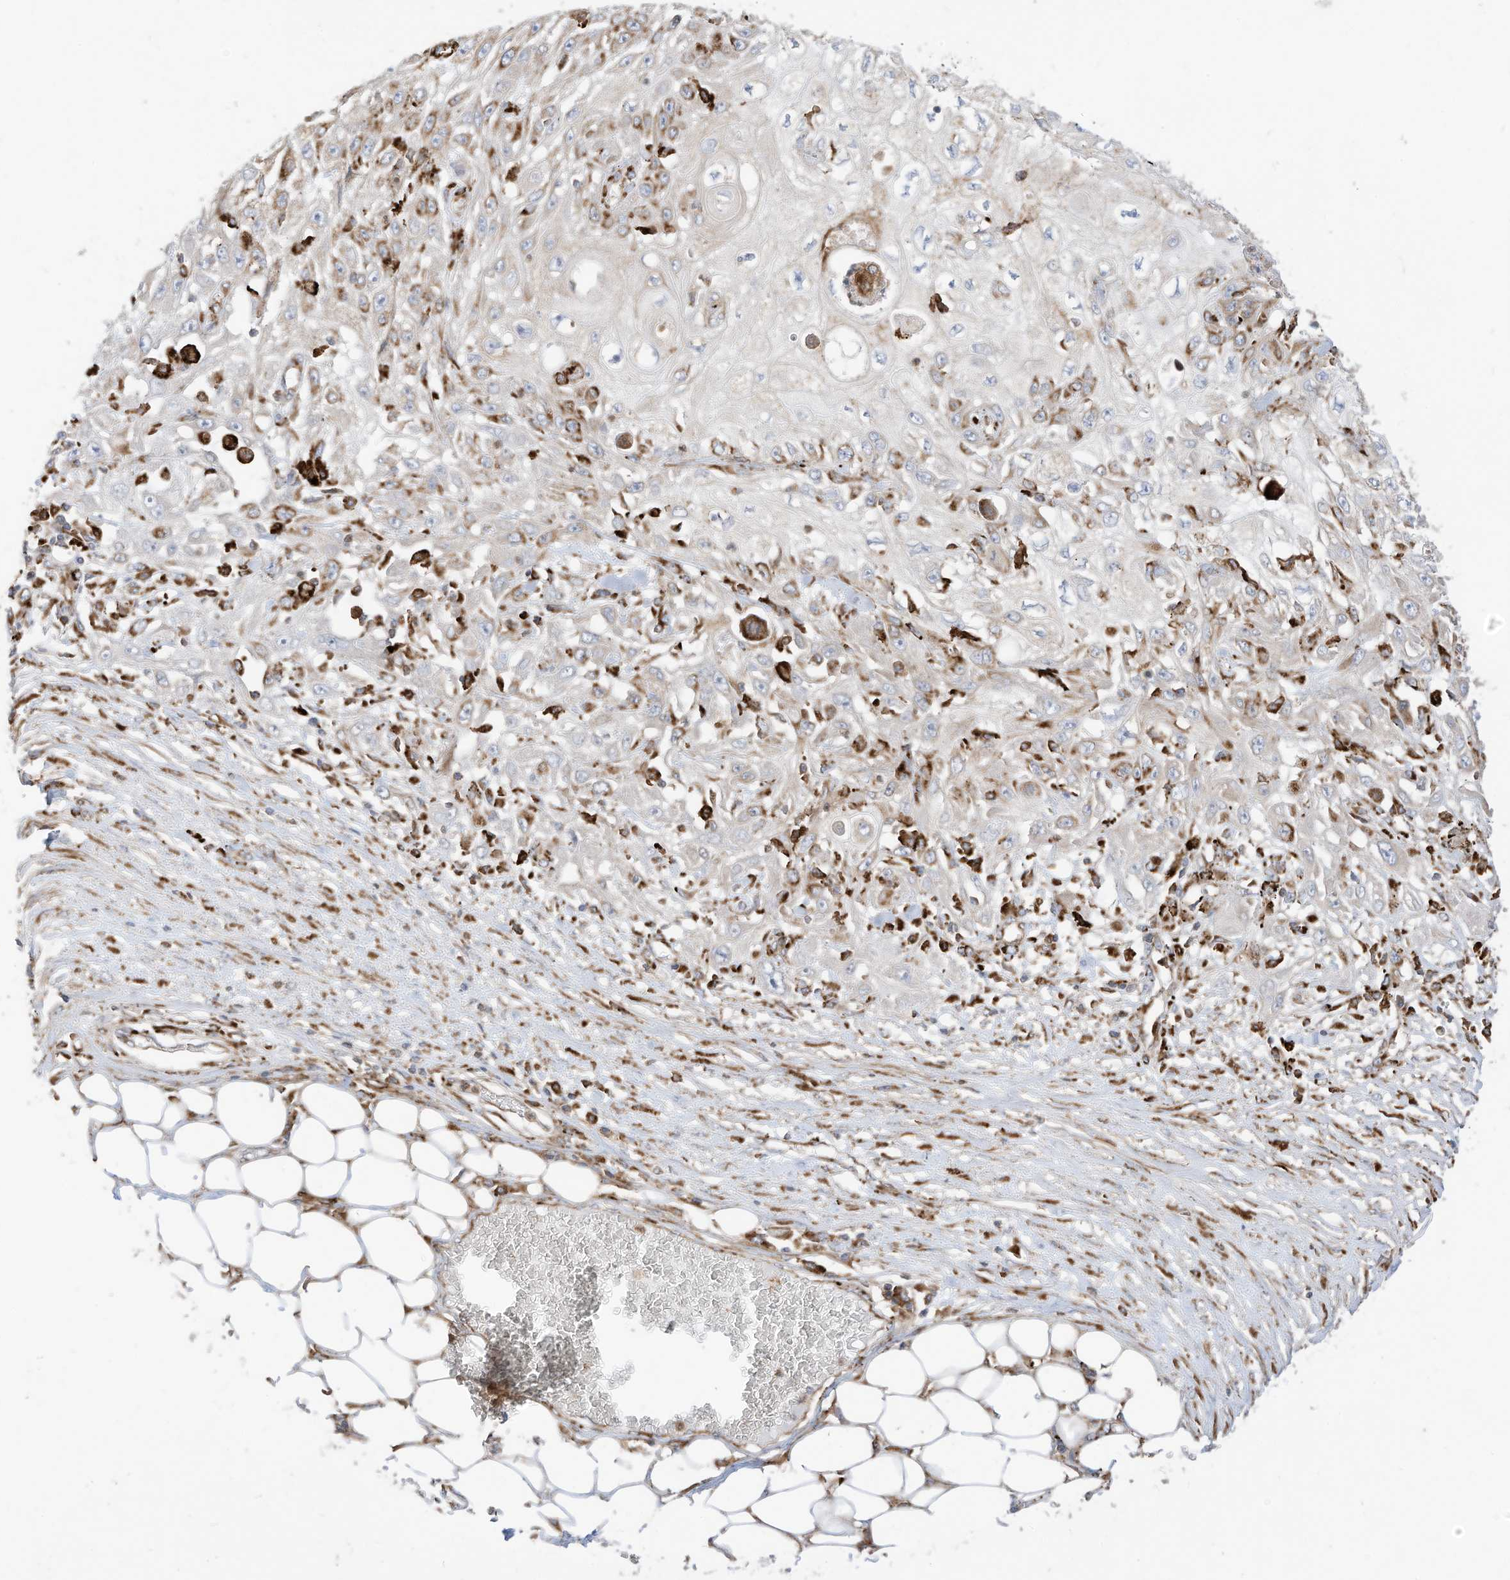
{"staining": {"intensity": "moderate", "quantity": "25%-75%", "location": "cytoplasmic/membranous"}, "tissue": "skin cancer", "cell_type": "Tumor cells", "image_type": "cancer", "snomed": [{"axis": "morphology", "description": "Squamous cell carcinoma, NOS"}, {"axis": "morphology", "description": "Squamous cell carcinoma, metastatic, NOS"}, {"axis": "topography", "description": "Skin"}, {"axis": "topography", "description": "Lymph node"}], "caption": "Skin cancer (metastatic squamous cell carcinoma) was stained to show a protein in brown. There is medium levels of moderate cytoplasmic/membranous staining in approximately 25%-75% of tumor cells.", "gene": "TRNAU1AP", "patient": {"sex": "male", "age": 75}}